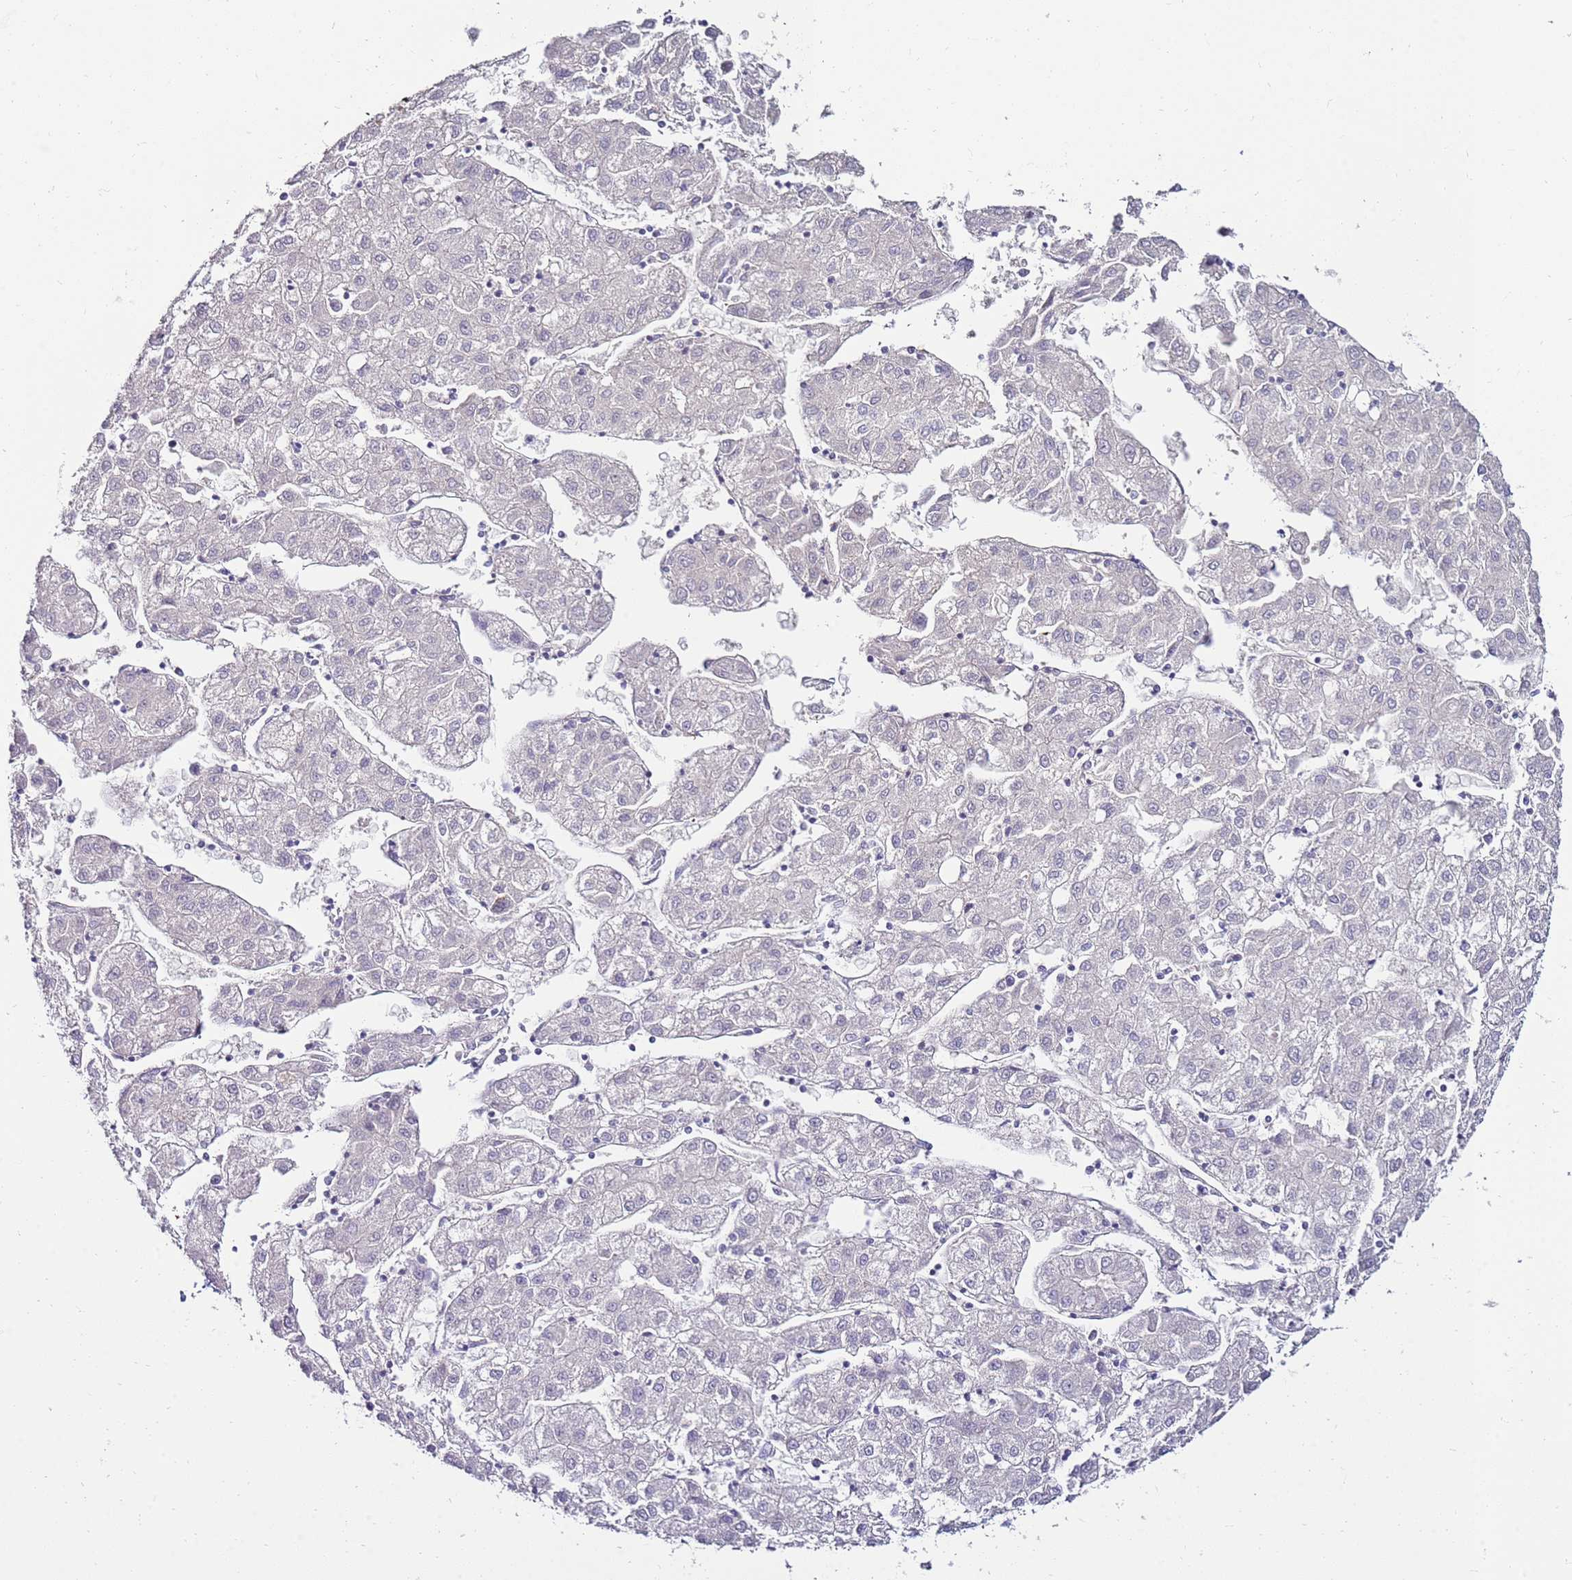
{"staining": {"intensity": "negative", "quantity": "none", "location": "none"}, "tissue": "liver cancer", "cell_type": "Tumor cells", "image_type": "cancer", "snomed": [{"axis": "morphology", "description": "Carcinoma, Hepatocellular, NOS"}, {"axis": "topography", "description": "Liver"}], "caption": "Tumor cells are negative for protein expression in human liver cancer (hepatocellular carcinoma). The staining is performed using DAB (3,3'-diaminobenzidine) brown chromogen with nuclei counter-stained in using hematoxylin.", "gene": "EVPLL", "patient": {"sex": "male", "age": 72}}